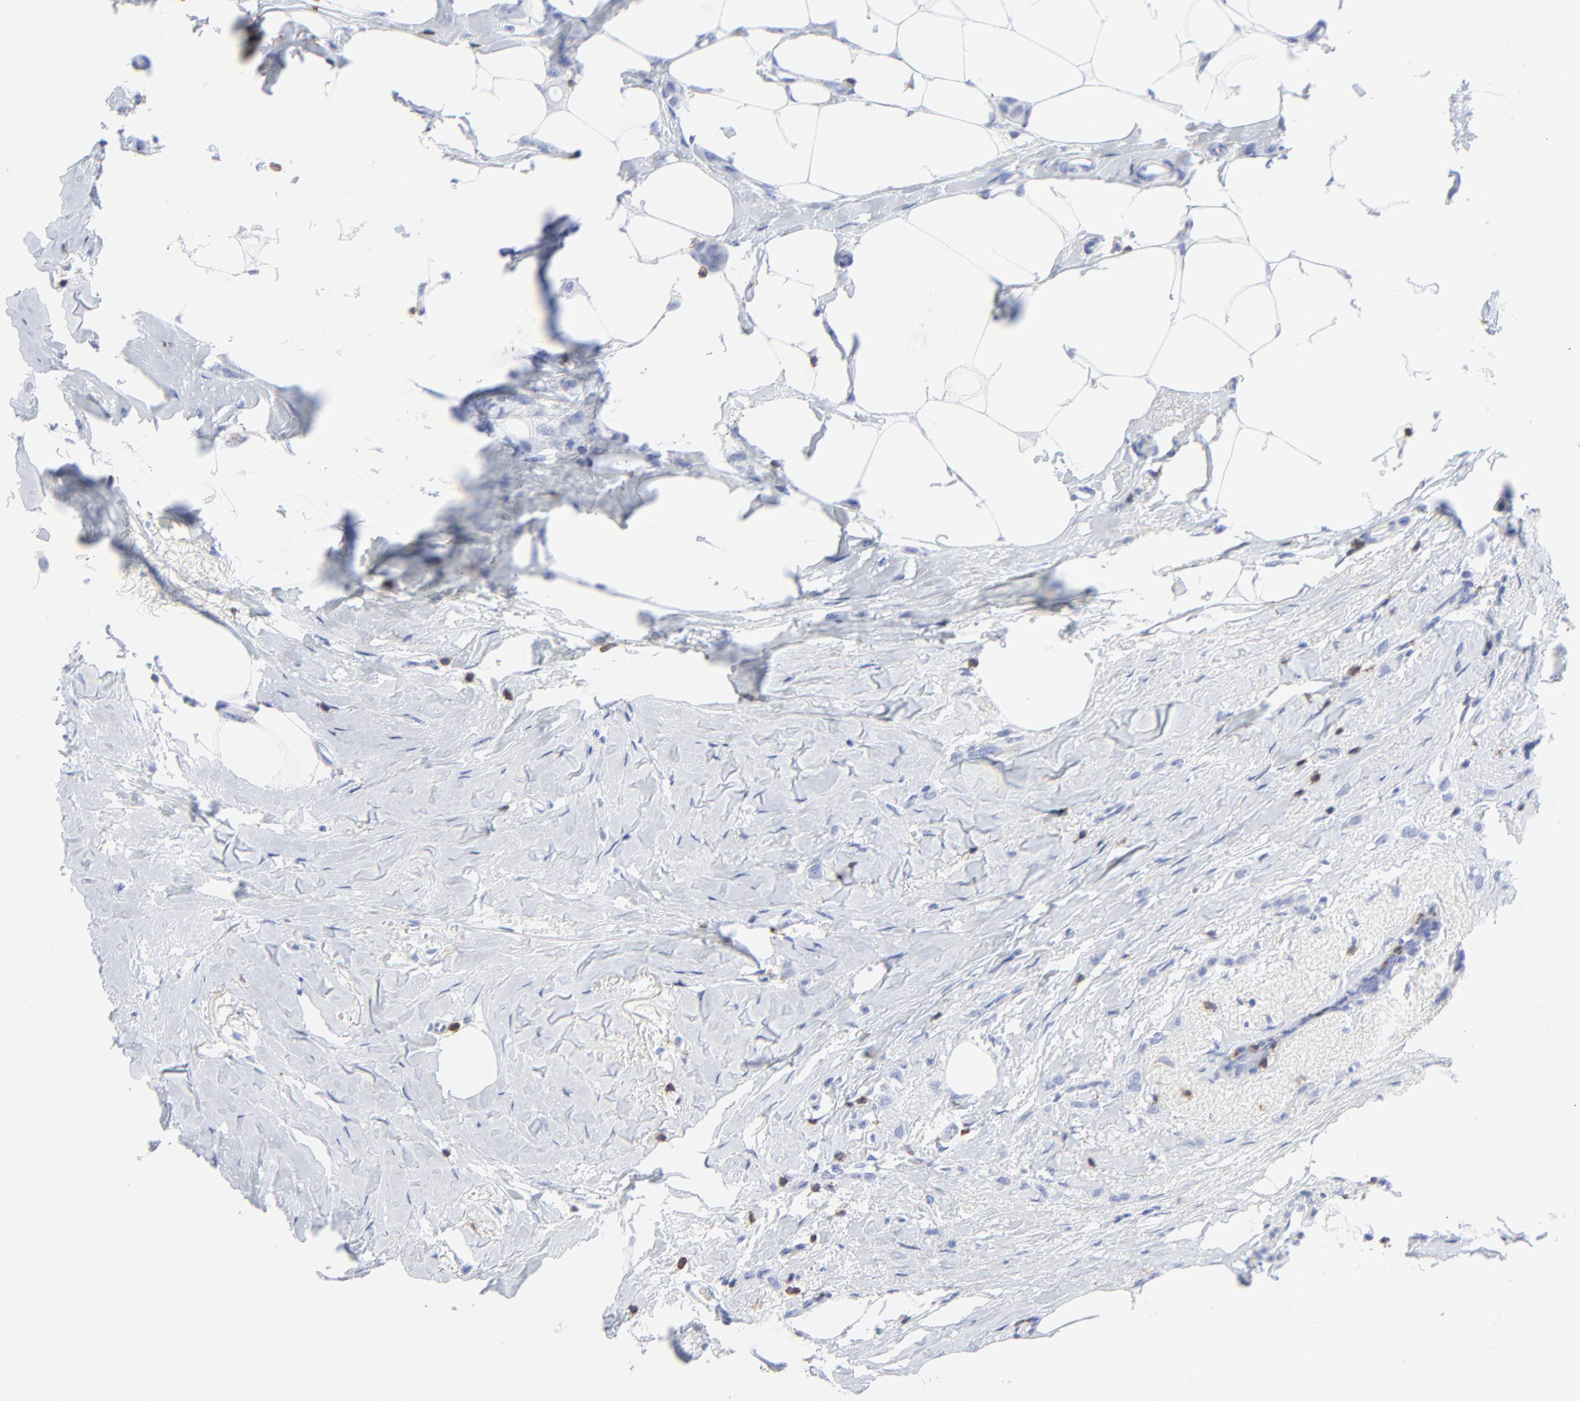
{"staining": {"intensity": "negative", "quantity": "none", "location": "none"}, "tissue": "breast cancer", "cell_type": "Tumor cells", "image_type": "cancer", "snomed": [{"axis": "morphology", "description": "Lobular carcinoma"}, {"axis": "topography", "description": "Breast"}], "caption": "An immunohistochemistry (IHC) photomicrograph of lobular carcinoma (breast) is shown. There is no staining in tumor cells of lobular carcinoma (breast).", "gene": "LCK", "patient": {"sex": "female", "age": 55}}